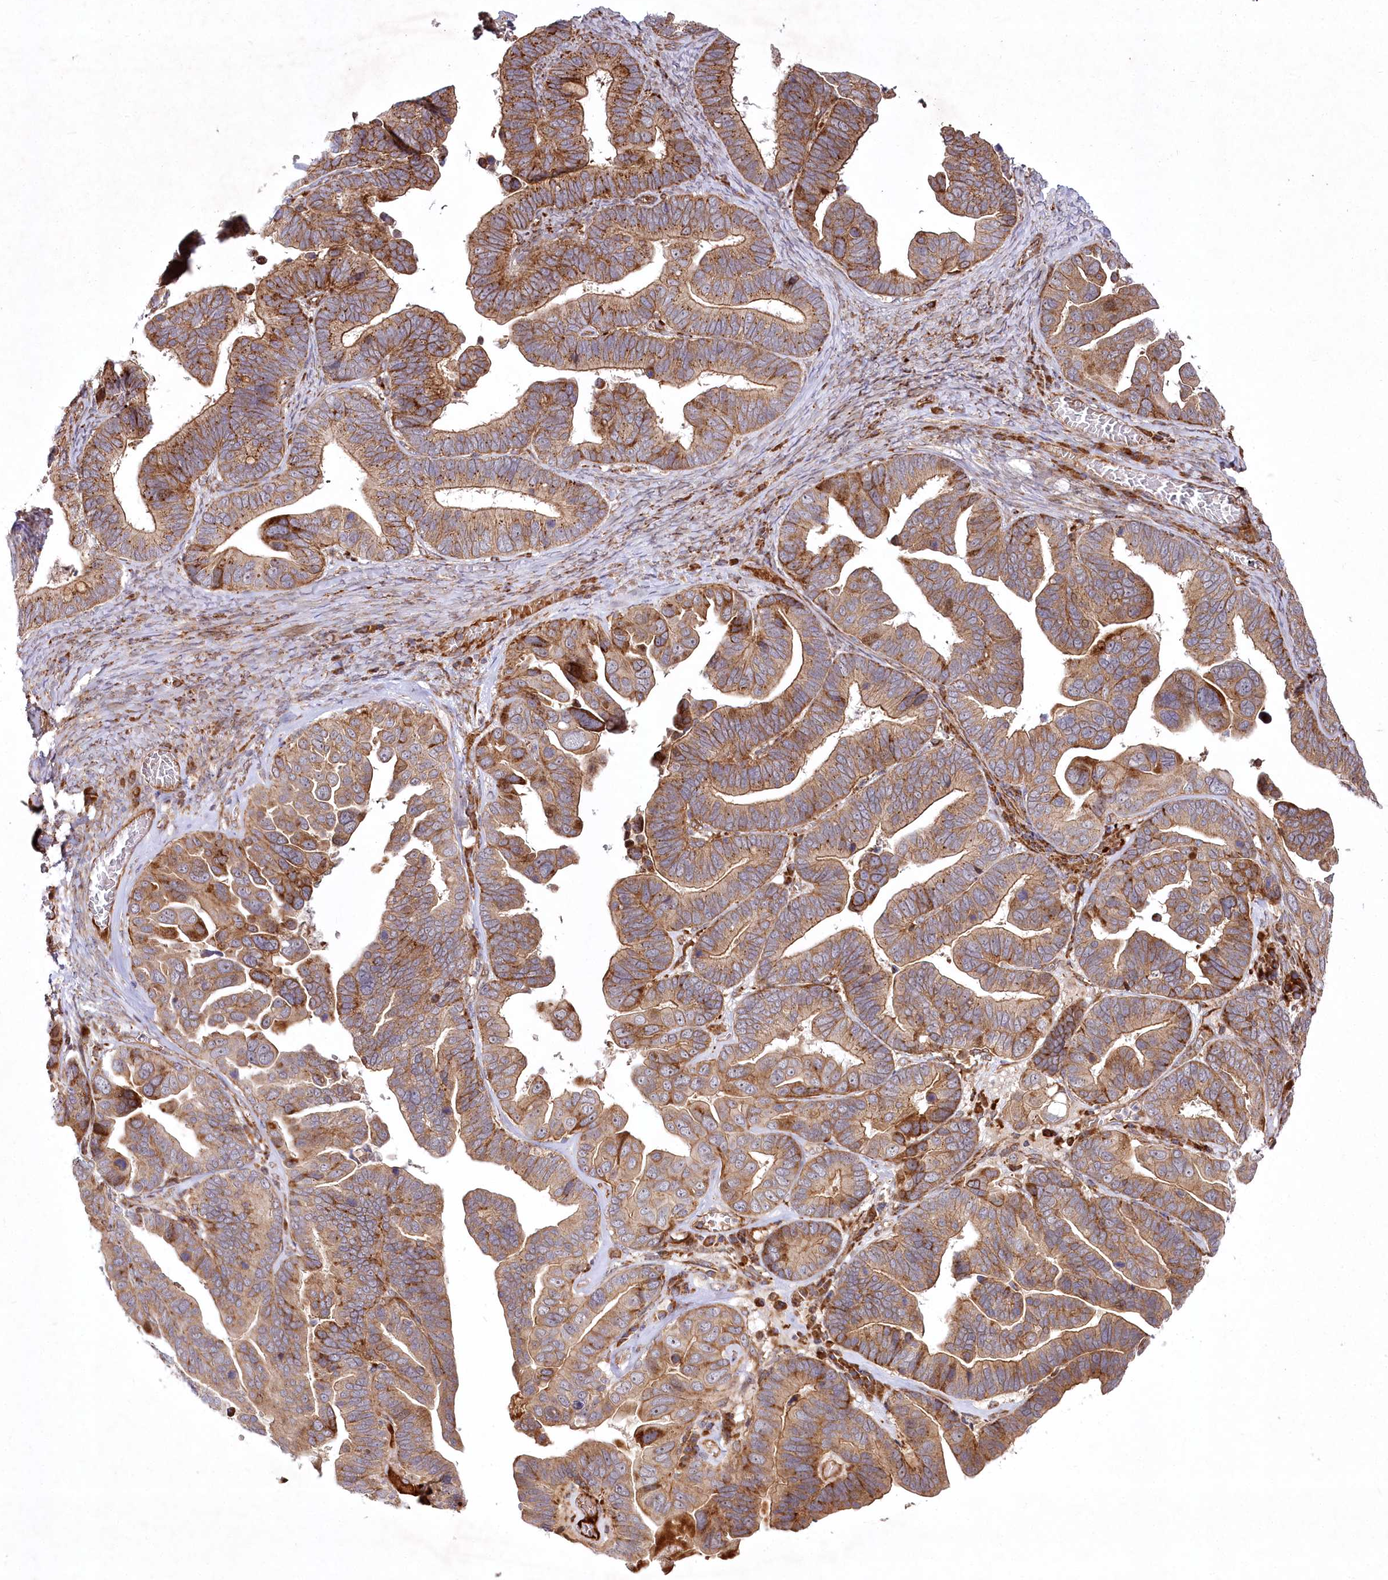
{"staining": {"intensity": "moderate", "quantity": ">75%", "location": "cytoplasmic/membranous"}, "tissue": "ovarian cancer", "cell_type": "Tumor cells", "image_type": "cancer", "snomed": [{"axis": "morphology", "description": "Cystadenocarcinoma, serous, NOS"}, {"axis": "topography", "description": "Ovary"}], "caption": "High-power microscopy captured an immunohistochemistry (IHC) photomicrograph of serous cystadenocarcinoma (ovarian), revealing moderate cytoplasmic/membranous expression in about >75% of tumor cells.", "gene": "PSTK", "patient": {"sex": "female", "age": 56}}